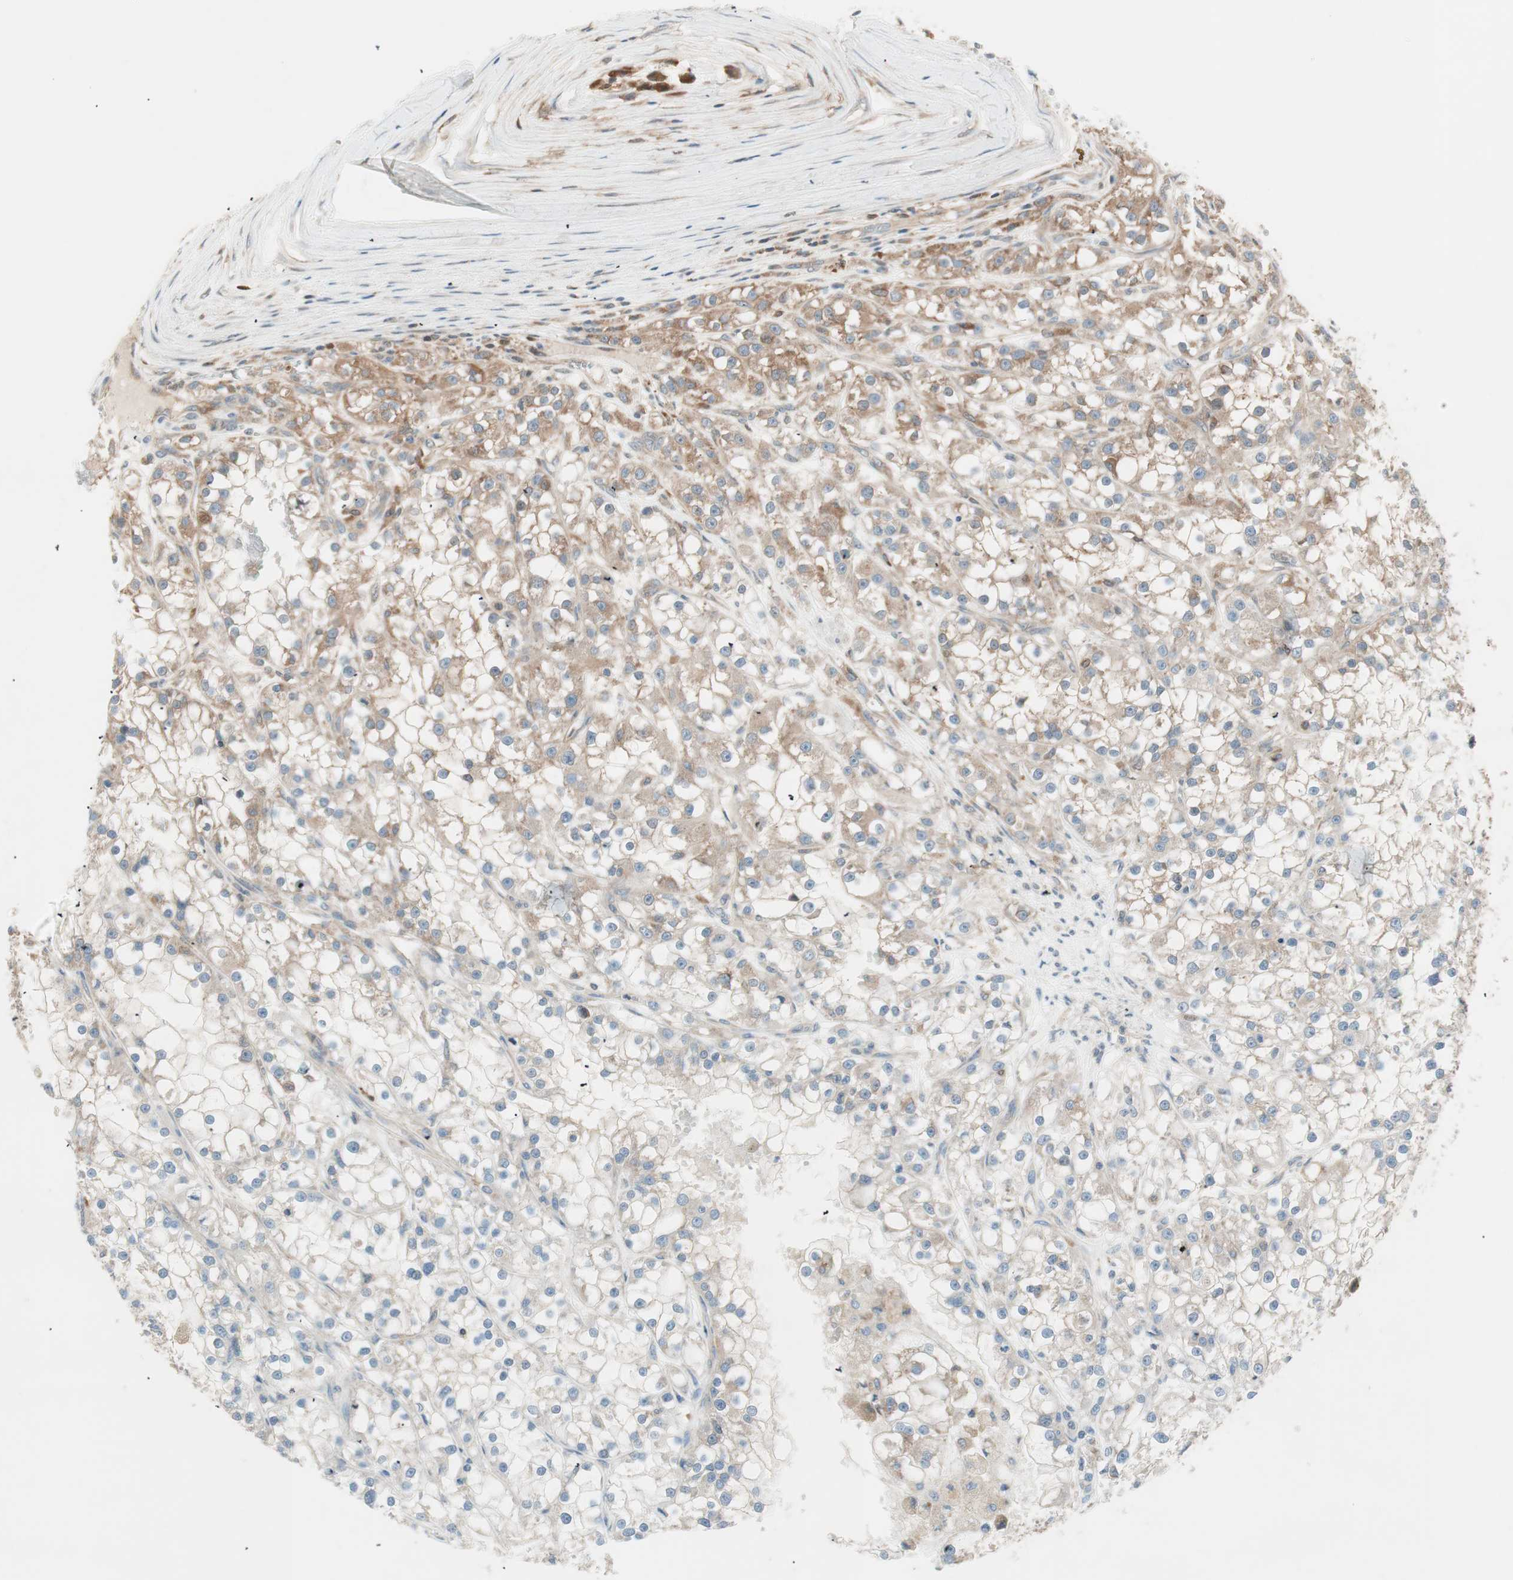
{"staining": {"intensity": "weak", "quantity": "25%-75%", "location": "cytoplasmic/membranous"}, "tissue": "renal cancer", "cell_type": "Tumor cells", "image_type": "cancer", "snomed": [{"axis": "morphology", "description": "Adenocarcinoma, NOS"}, {"axis": "topography", "description": "Kidney"}], "caption": "Weak cytoplasmic/membranous protein positivity is identified in approximately 25%-75% of tumor cells in renal cancer (adenocarcinoma).", "gene": "GALT", "patient": {"sex": "female", "age": 52}}